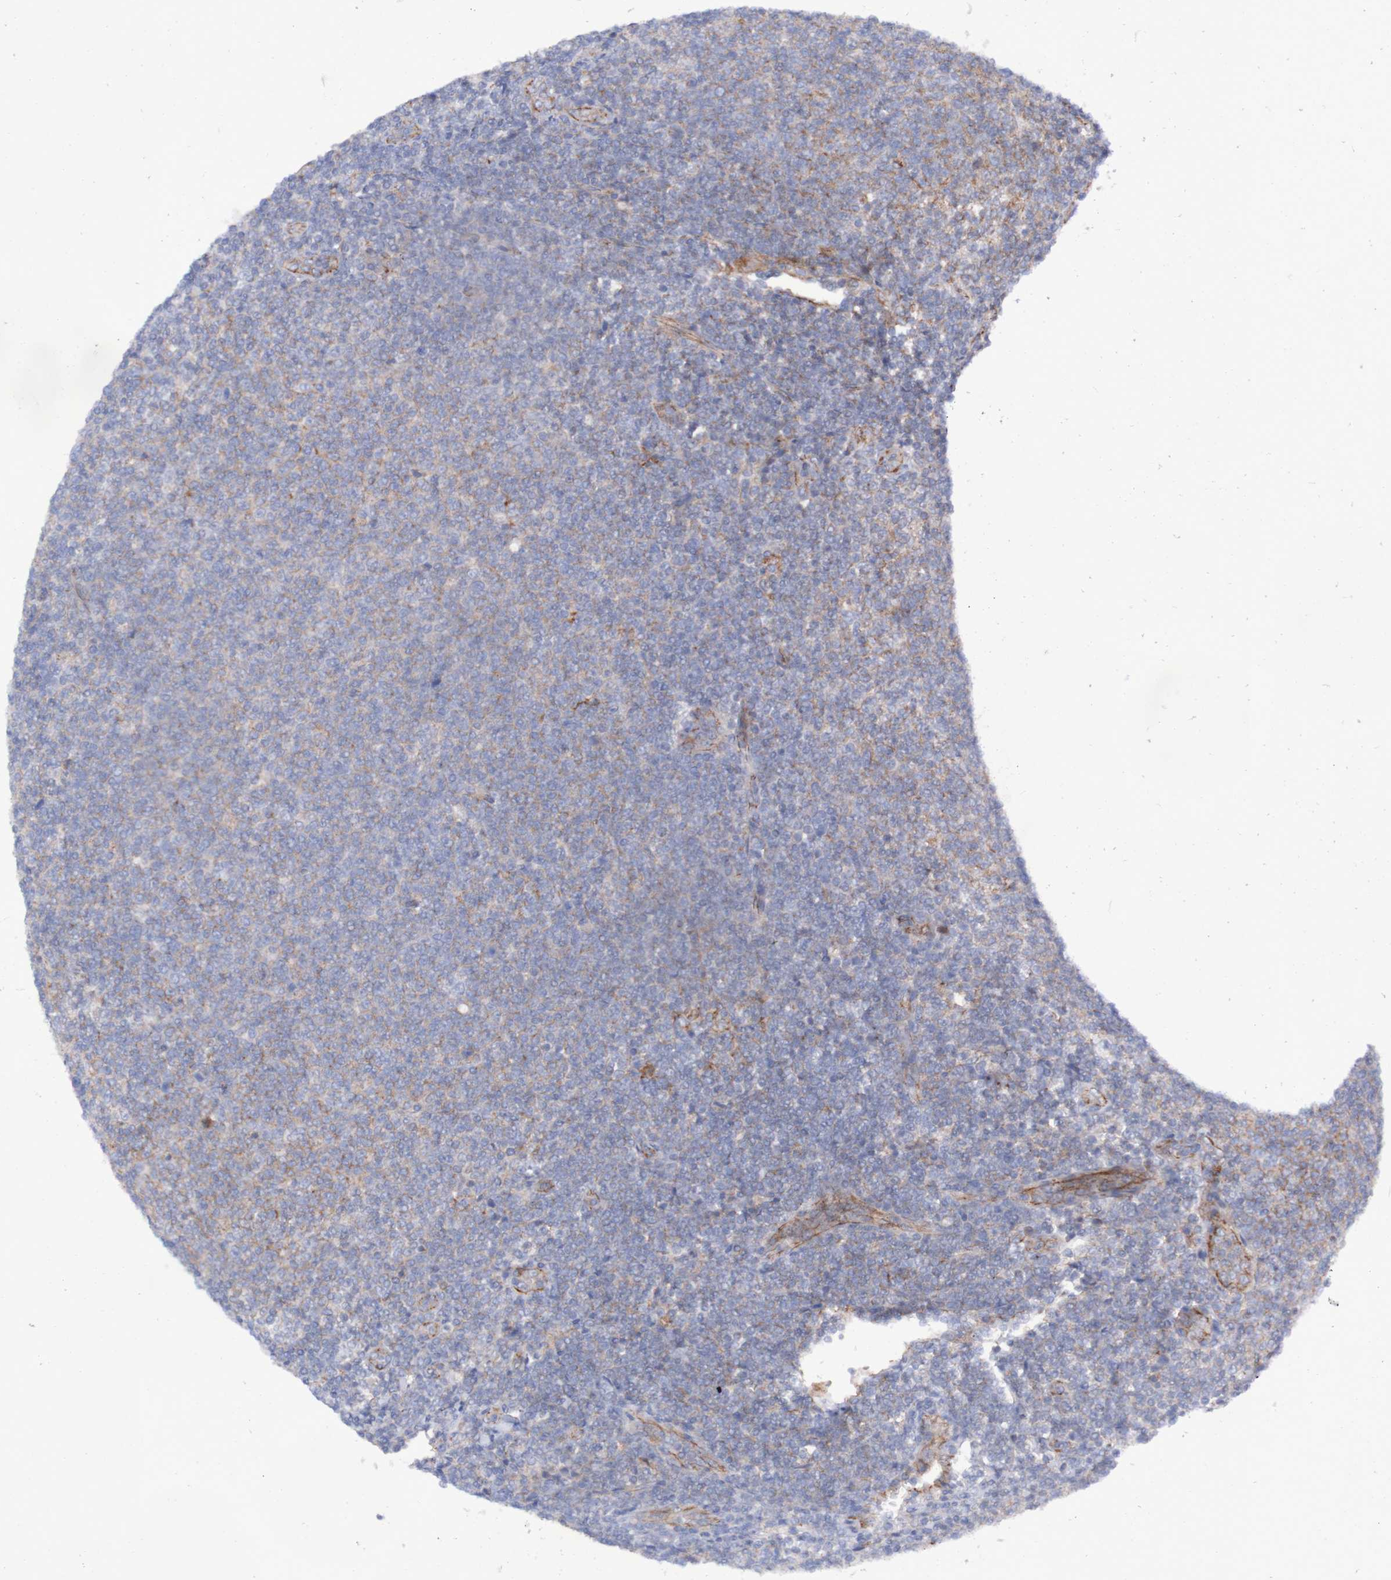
{"staining": {"intensity": "negative", "quantity": "none", "location": "none"}, "tissue": "lymphoma", "cell_type": "Tumor cells", "image_type": "cancer", "snomed": [{"axis": "morphology", "description": "Malignant lymphoma, non-Hodgkin's type, Low grade"}, {"axis": "topography", "description": "Lymph node"}], "caption": "Tumor cells show no significant protein expression in lymphoma.", "gene": "NECTIN2", "patient": {"sex": "male", "age": 66}}